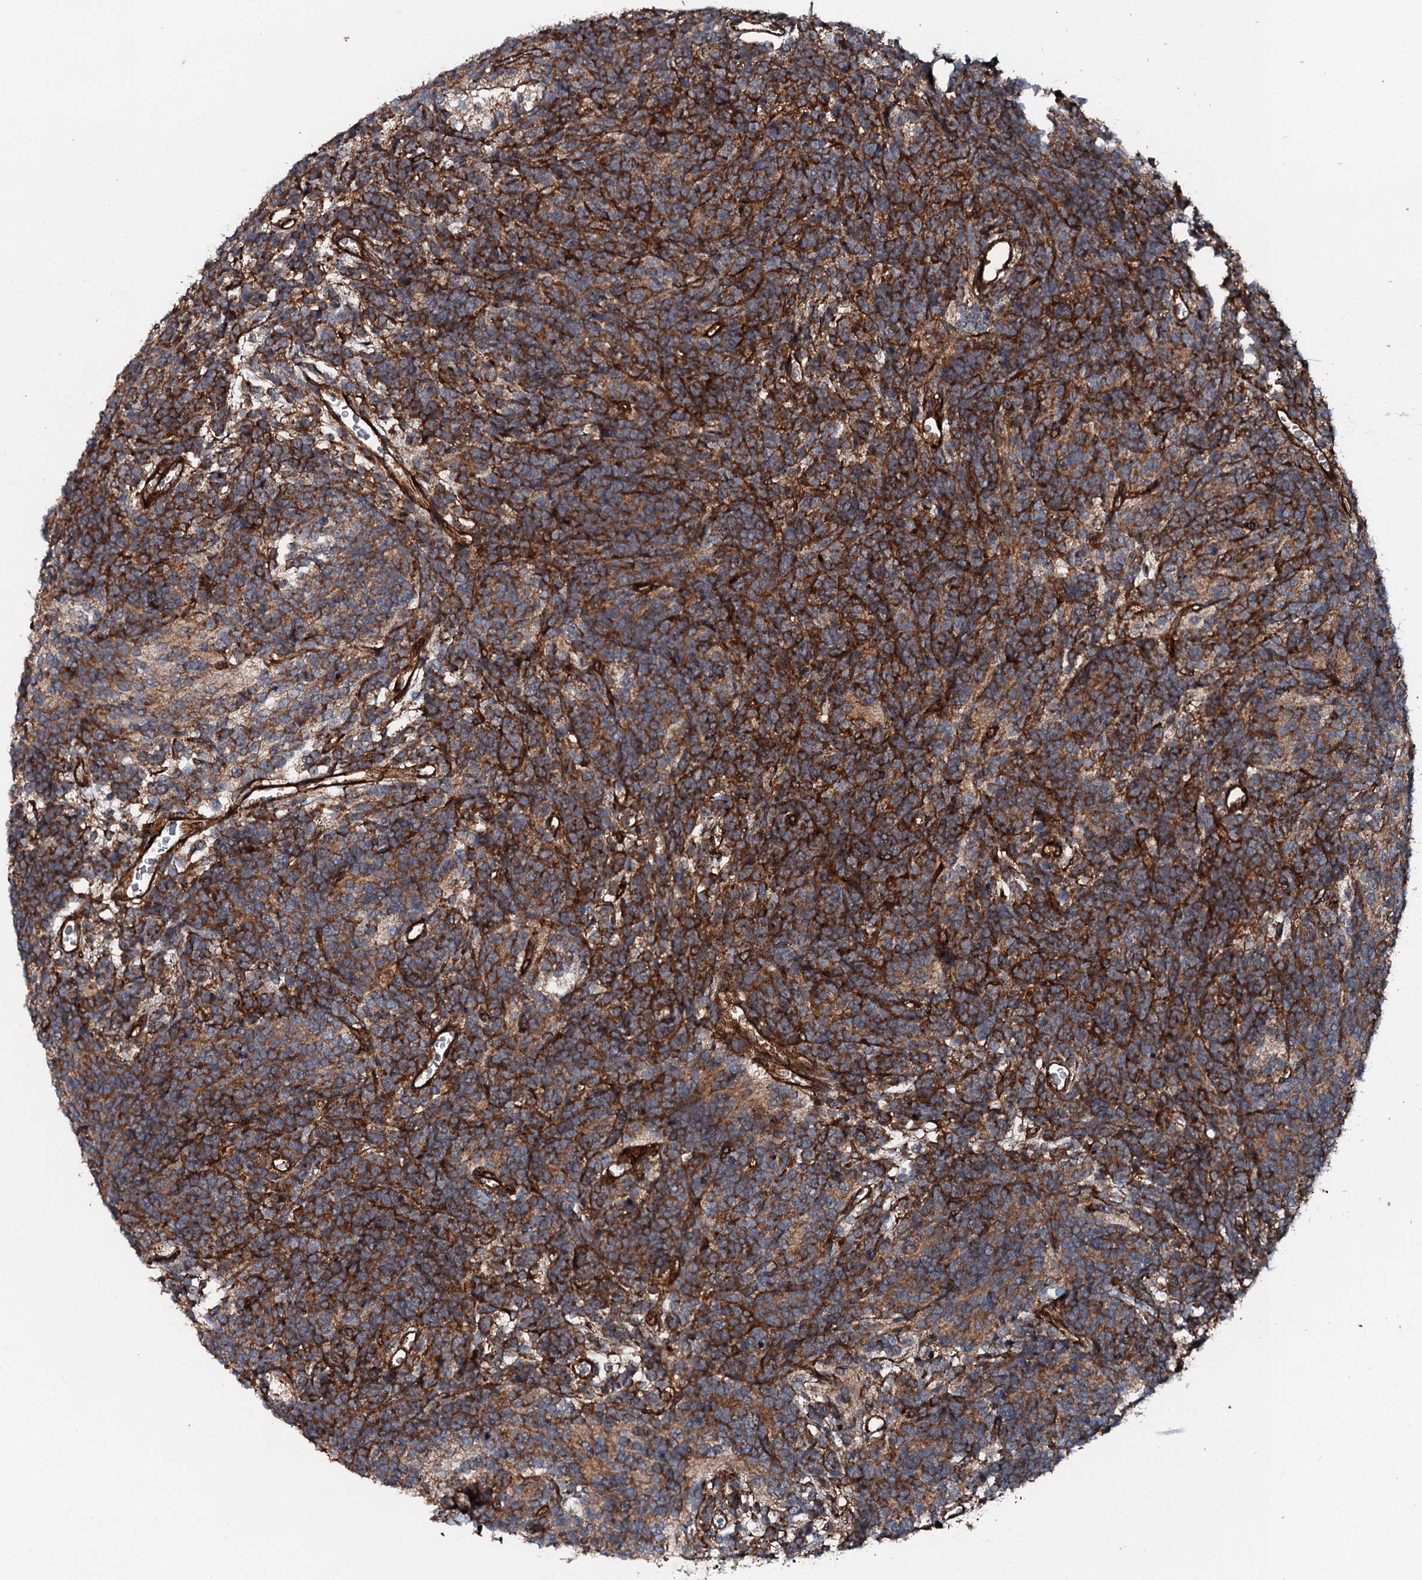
{"staining": {"intensity": "moderate", "quantity": ">75%", "location": "cytoplasmic/membranous"}, "tissue": "glioma", "cell_type": "Tumor cells", "image_type": "cancer", "snomed": [{"axis": "morphology", "description": "Glioma, malignant, Low grade"}, {"axis": "topography", "description": "Brain"}], "caption": "Moderate cytoplasmic/membranous protein positivity is identified in approximately >75% of tumor cells in malignant low-grade glioma.", "gene": "FLYWCH1", "patient": {"sex": "female", "age": 1}}